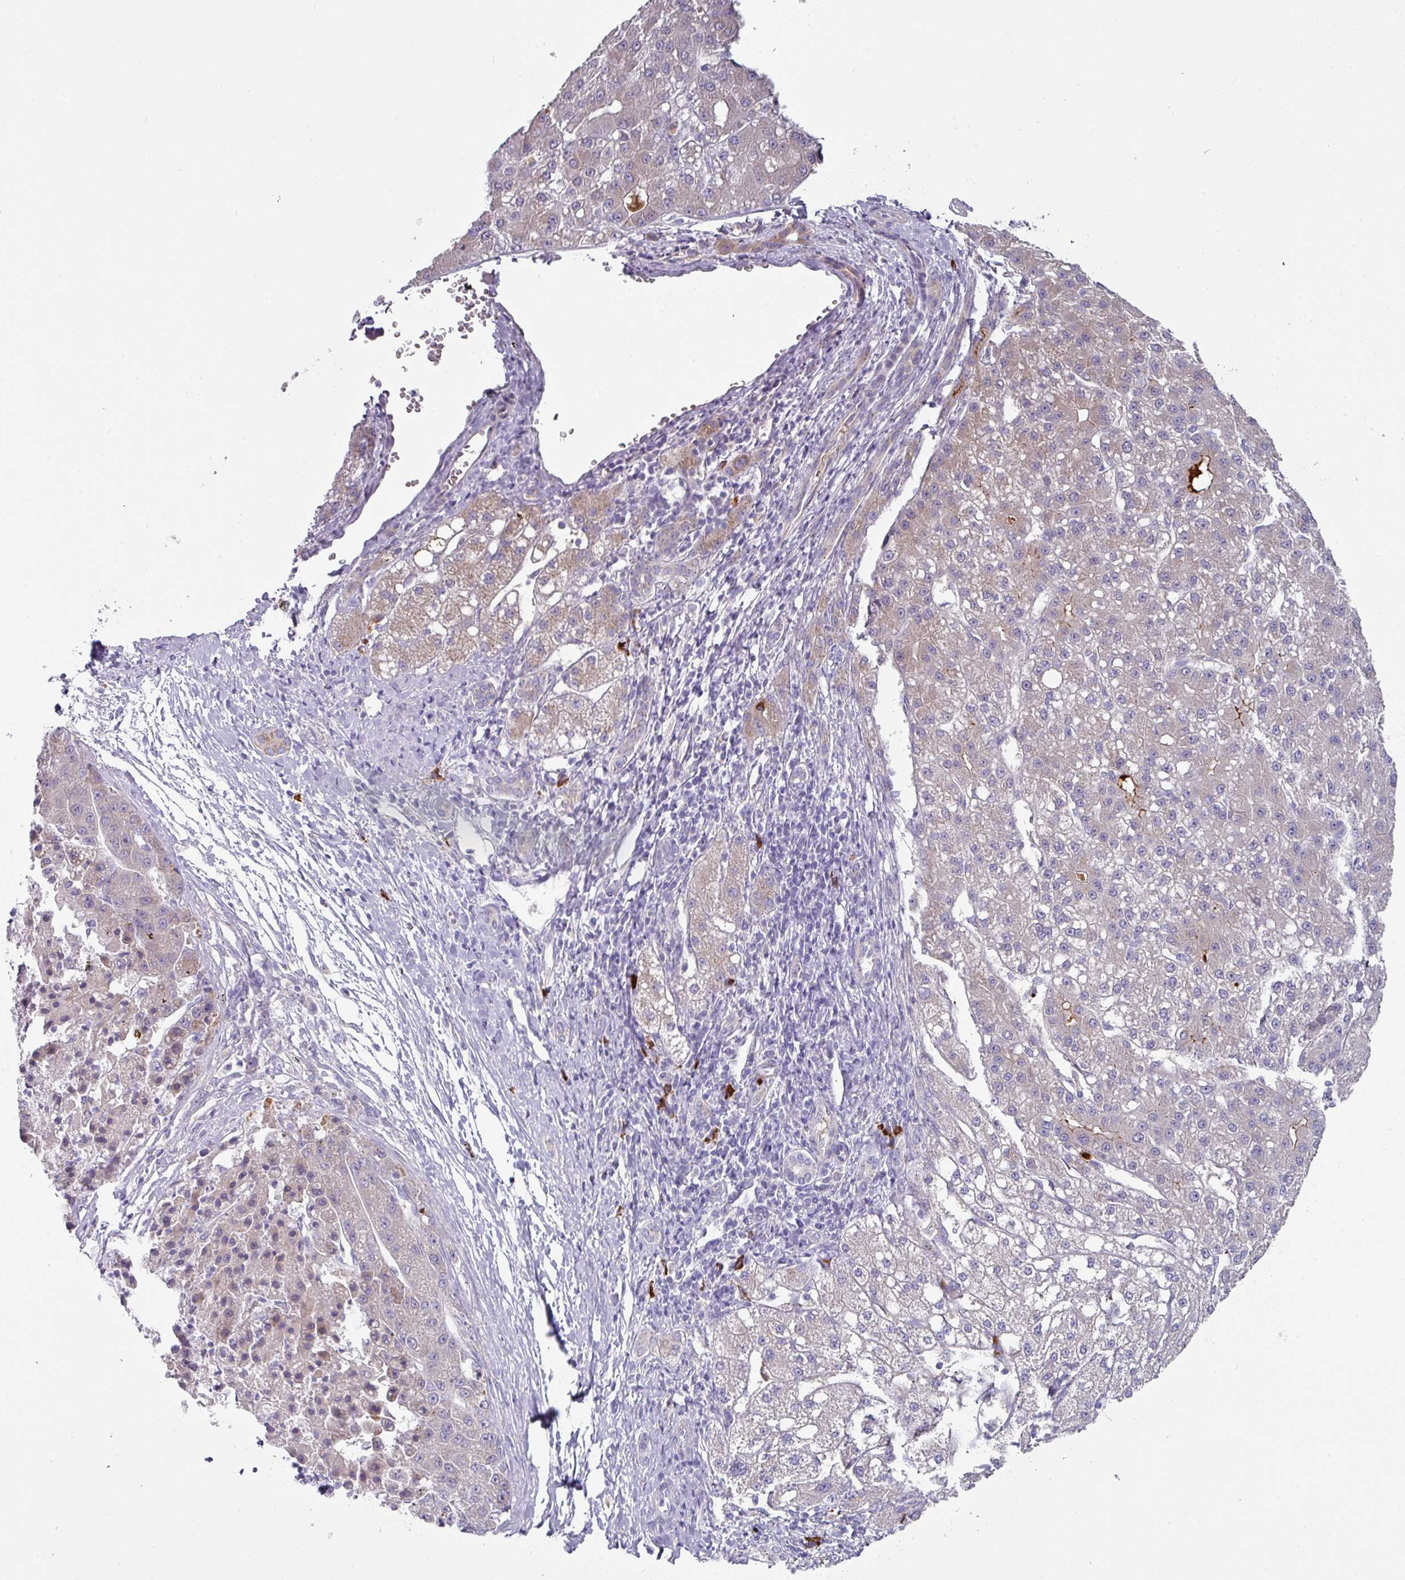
{"staining": {"intensity": "weak", "quantity": "<25%", "location": "cytoplasmic/membranous"}, "tissue": "liver cancer", "cell_type": "Tumor cells", "image_type": "cancer", "snomed": [{"axis": "morphology", "description": "Carcinoma, Hepatocellular, NOS"}, {"axis": "topography", "description": "Liver"}], "caption": "The histopathology image demonstrates no staining of tumor cells in liver cancer (hepatocellular carcinoma).", "gene": "IL4R", "patient": {"sex": "male", "age": 67}}